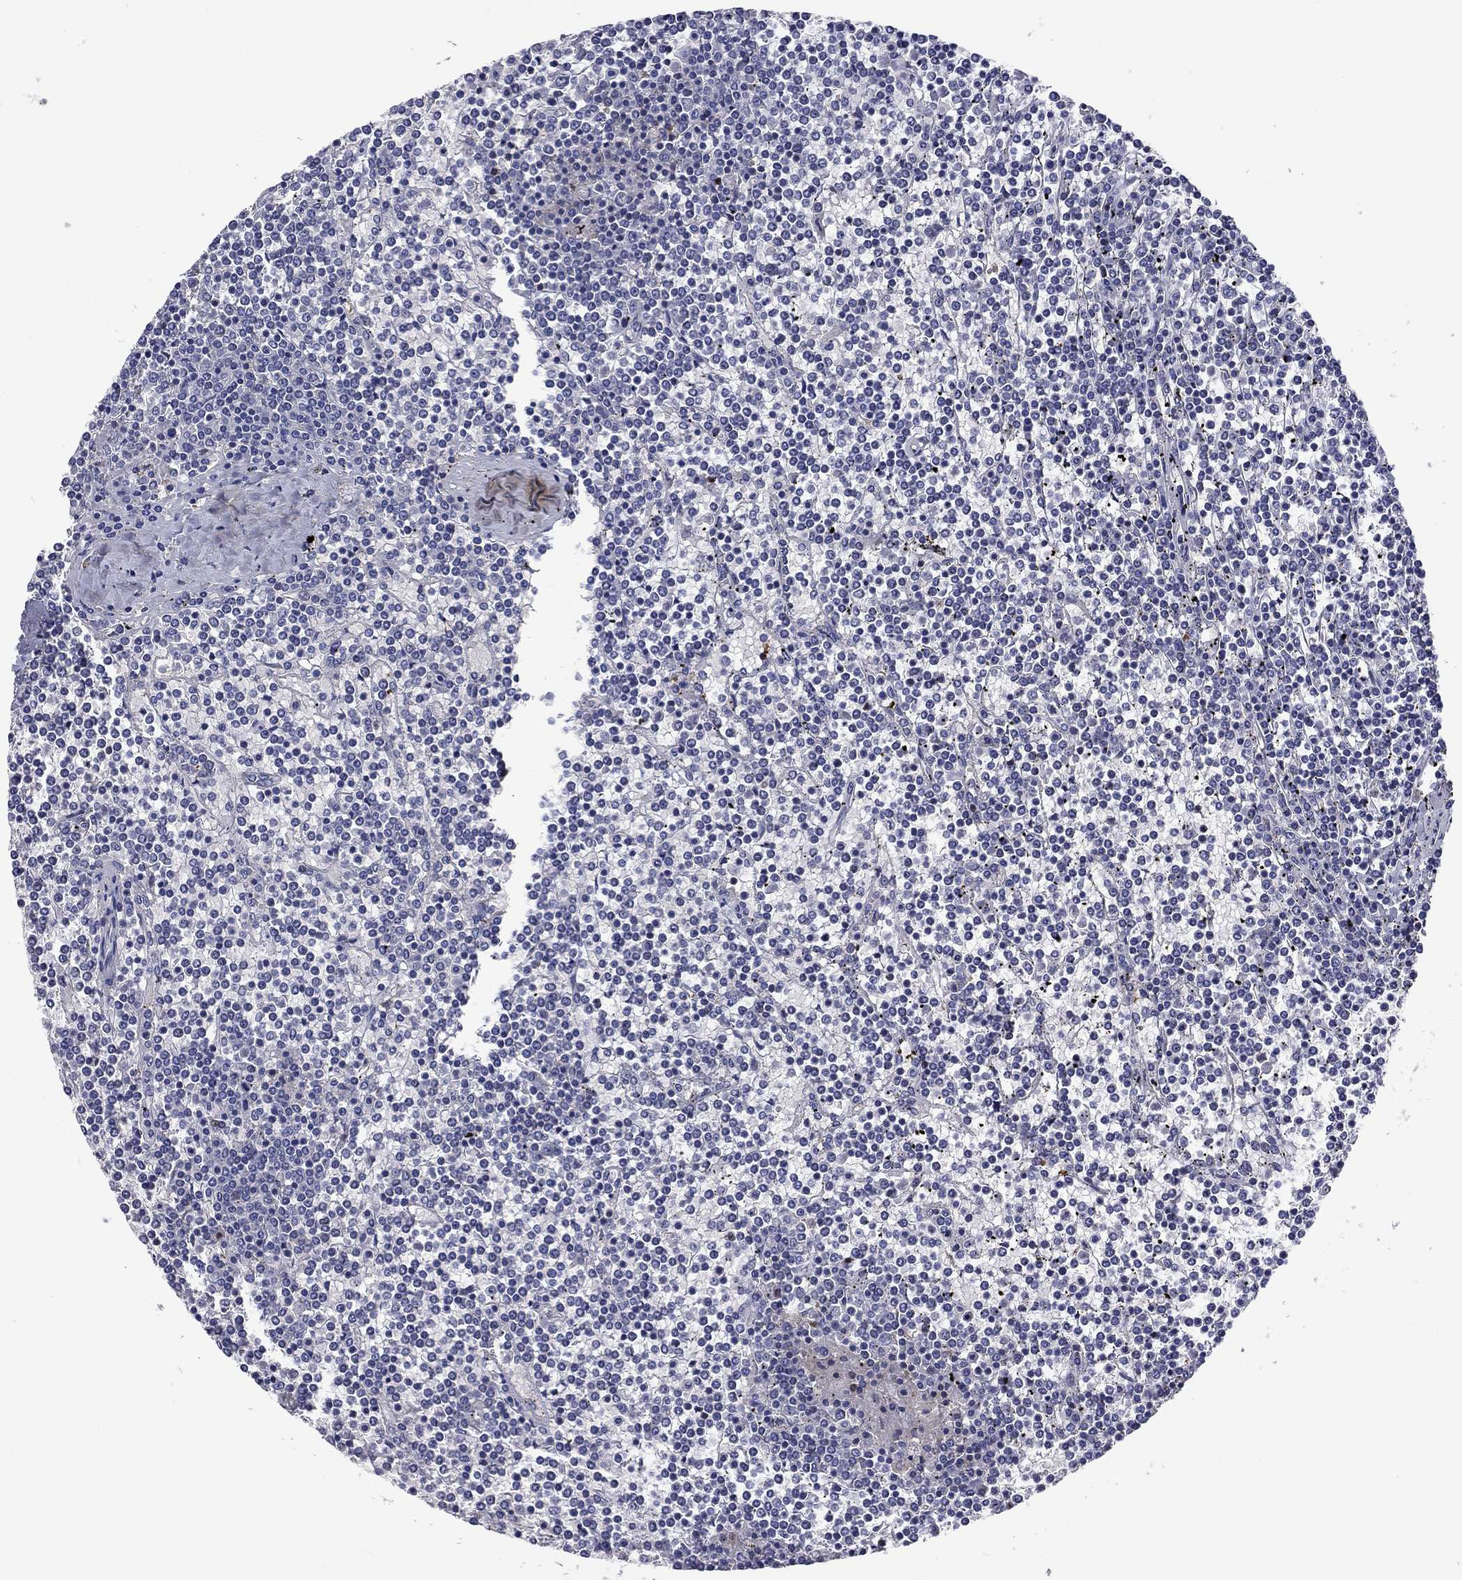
{"staining": {"intensity": "negative", "quantity": "none", "location": "none"}, "tissue": "lymphoma", "cell_type": "Tumor cells", "image_type": "cancer", "snomed": [{"axis": "morphology", "description": "Malignant lymphoma, non-Hodgkin's type, Low grade"}, {"axis": "topography", "description": "Spleen"}], "caption": "This is an immunohistochemistry (IHC) image of human lymphoma. There is no staining in tumor cells.", "gene": "CNDP1", "patient": {"sex": "female", "age": 19}}